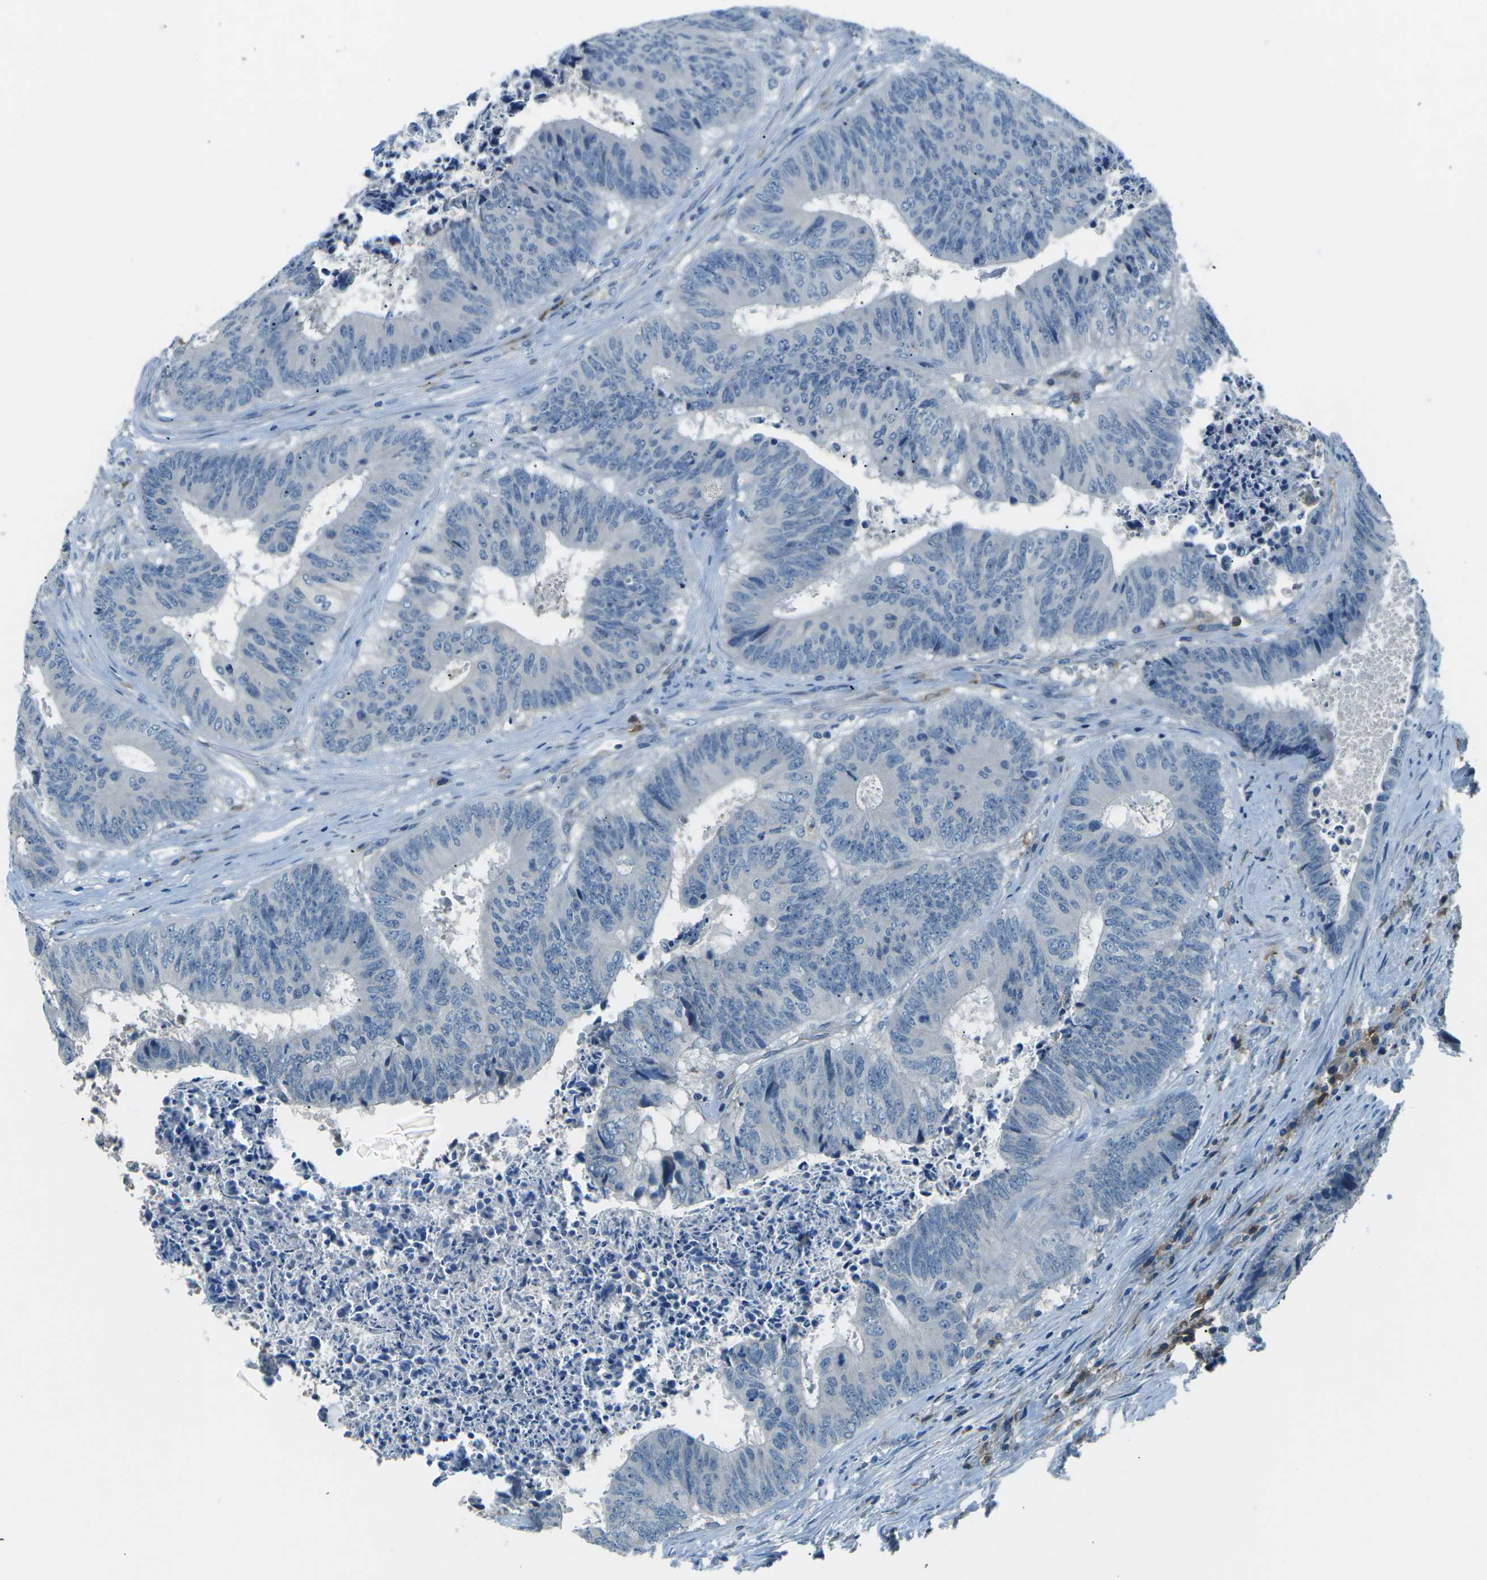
{"staining": {"intensity": "negative", "quantity": "none", "location": "none"}, "tissue": "colorectal cancer", "cell_type": "Tumor cells", "image_type": "cancer", "snomed": [{"axis": "morphology", "description": "Adenocarcinoma, NOS"}, {"axis": "topography", "description": "Rectum"}], "caption": "Tumor cells show no significant expression in adenocarcinoma (colorectal).", "gene": "CD1D", "patient": {"sex": "male", "age": 72}}